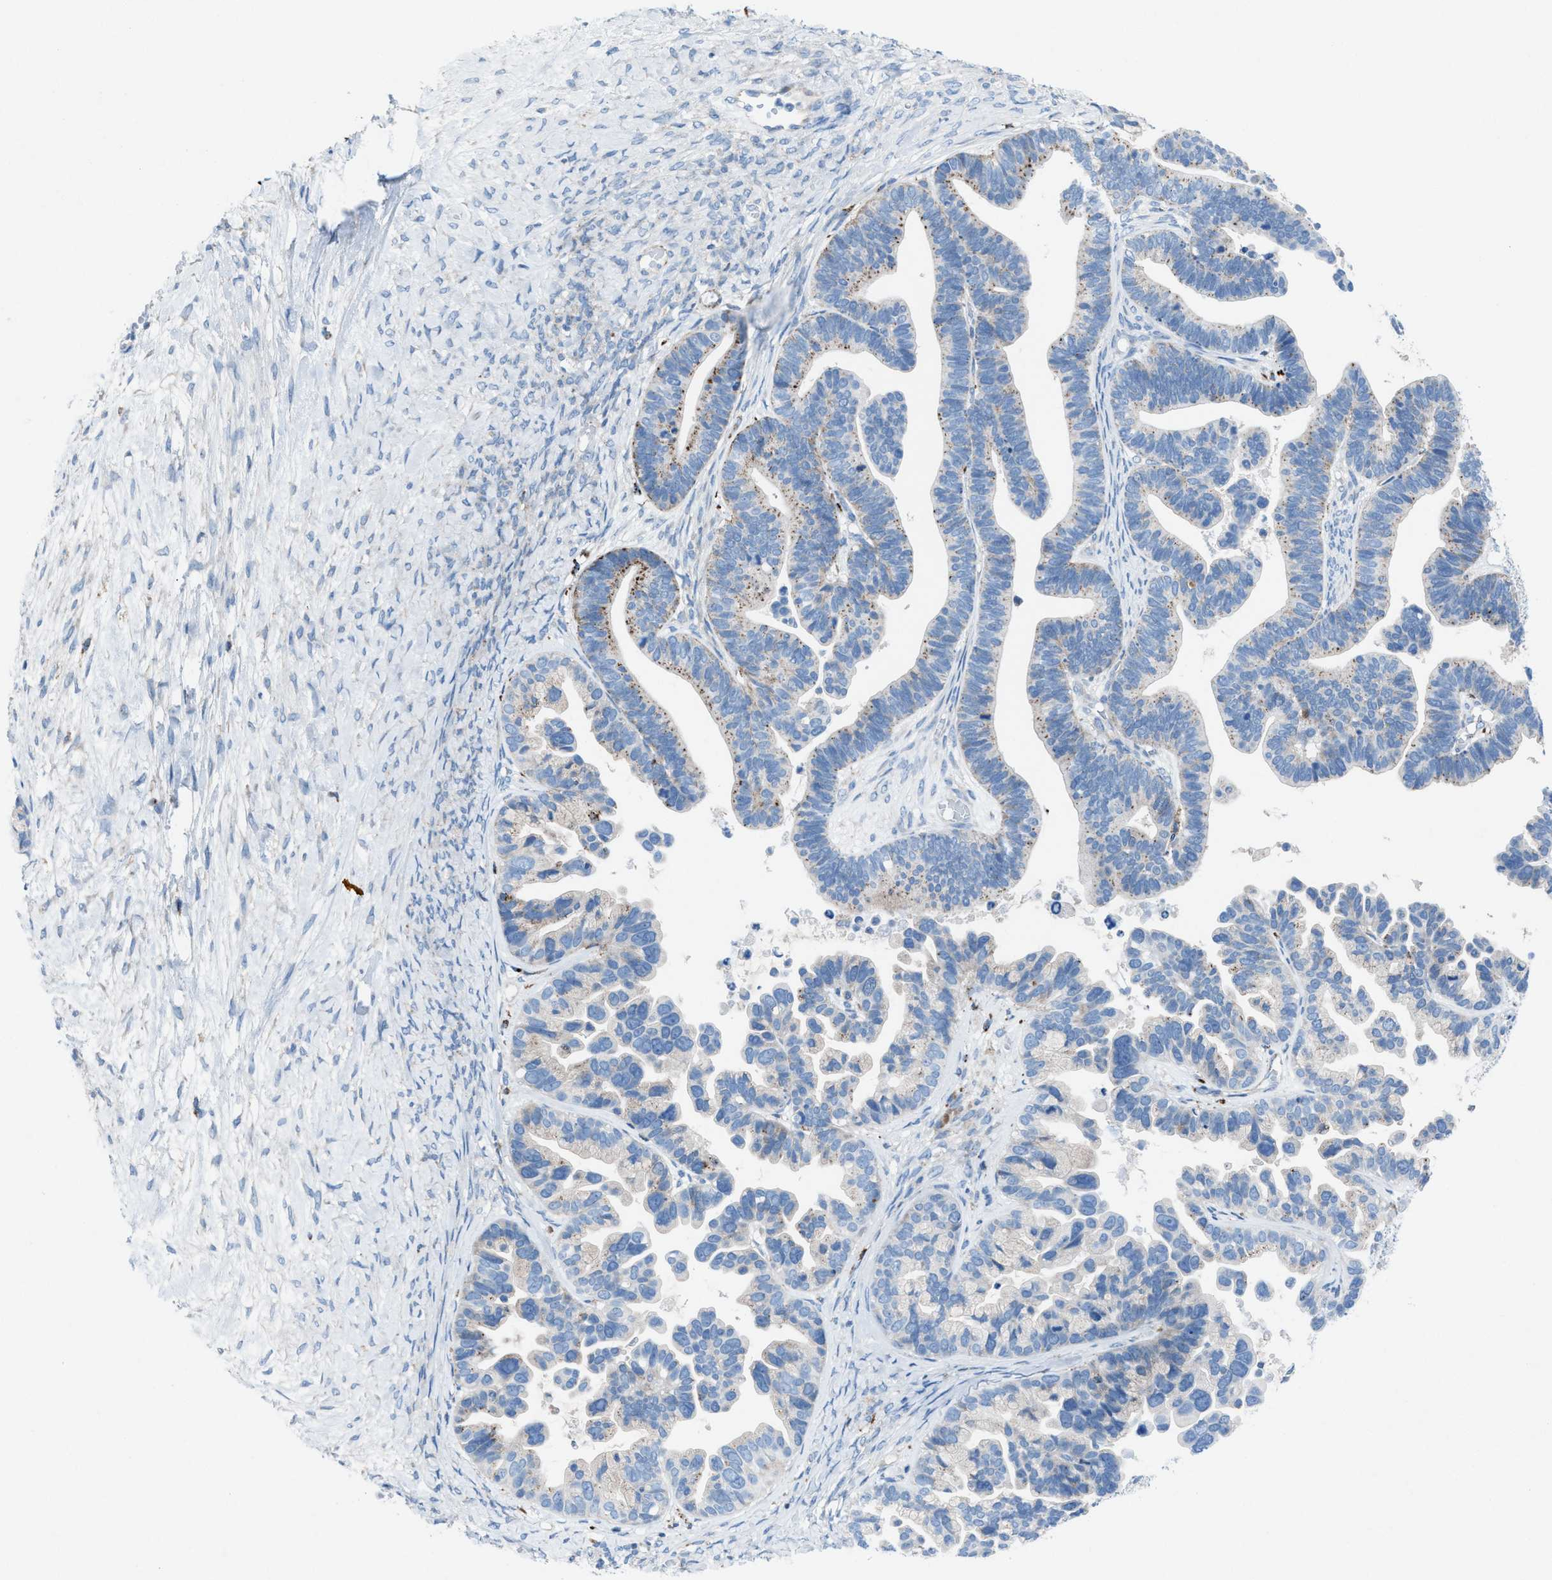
{"staining": {"intensity": "weak", "quantity": "<25%", "location": "cytoplasmic/membranous"}, "tissue": "ovarian cancer", "cell_type": "Tumor cells", "image_type": "cancer", "snomed": [{"axis": "morphology", "description": "Cystadenocarcinoma, serous, NOS"}, {"axis": "topography", "description": "Ovary"}], "caption": "IHC image of neoplastic tissue: ovarian serous cystadenocarcinoma stained with DAB demonstrates no significant protein expression in tumor cells.", "gene": "CD1B", "patient": {"sex": "female", "age": 56}}